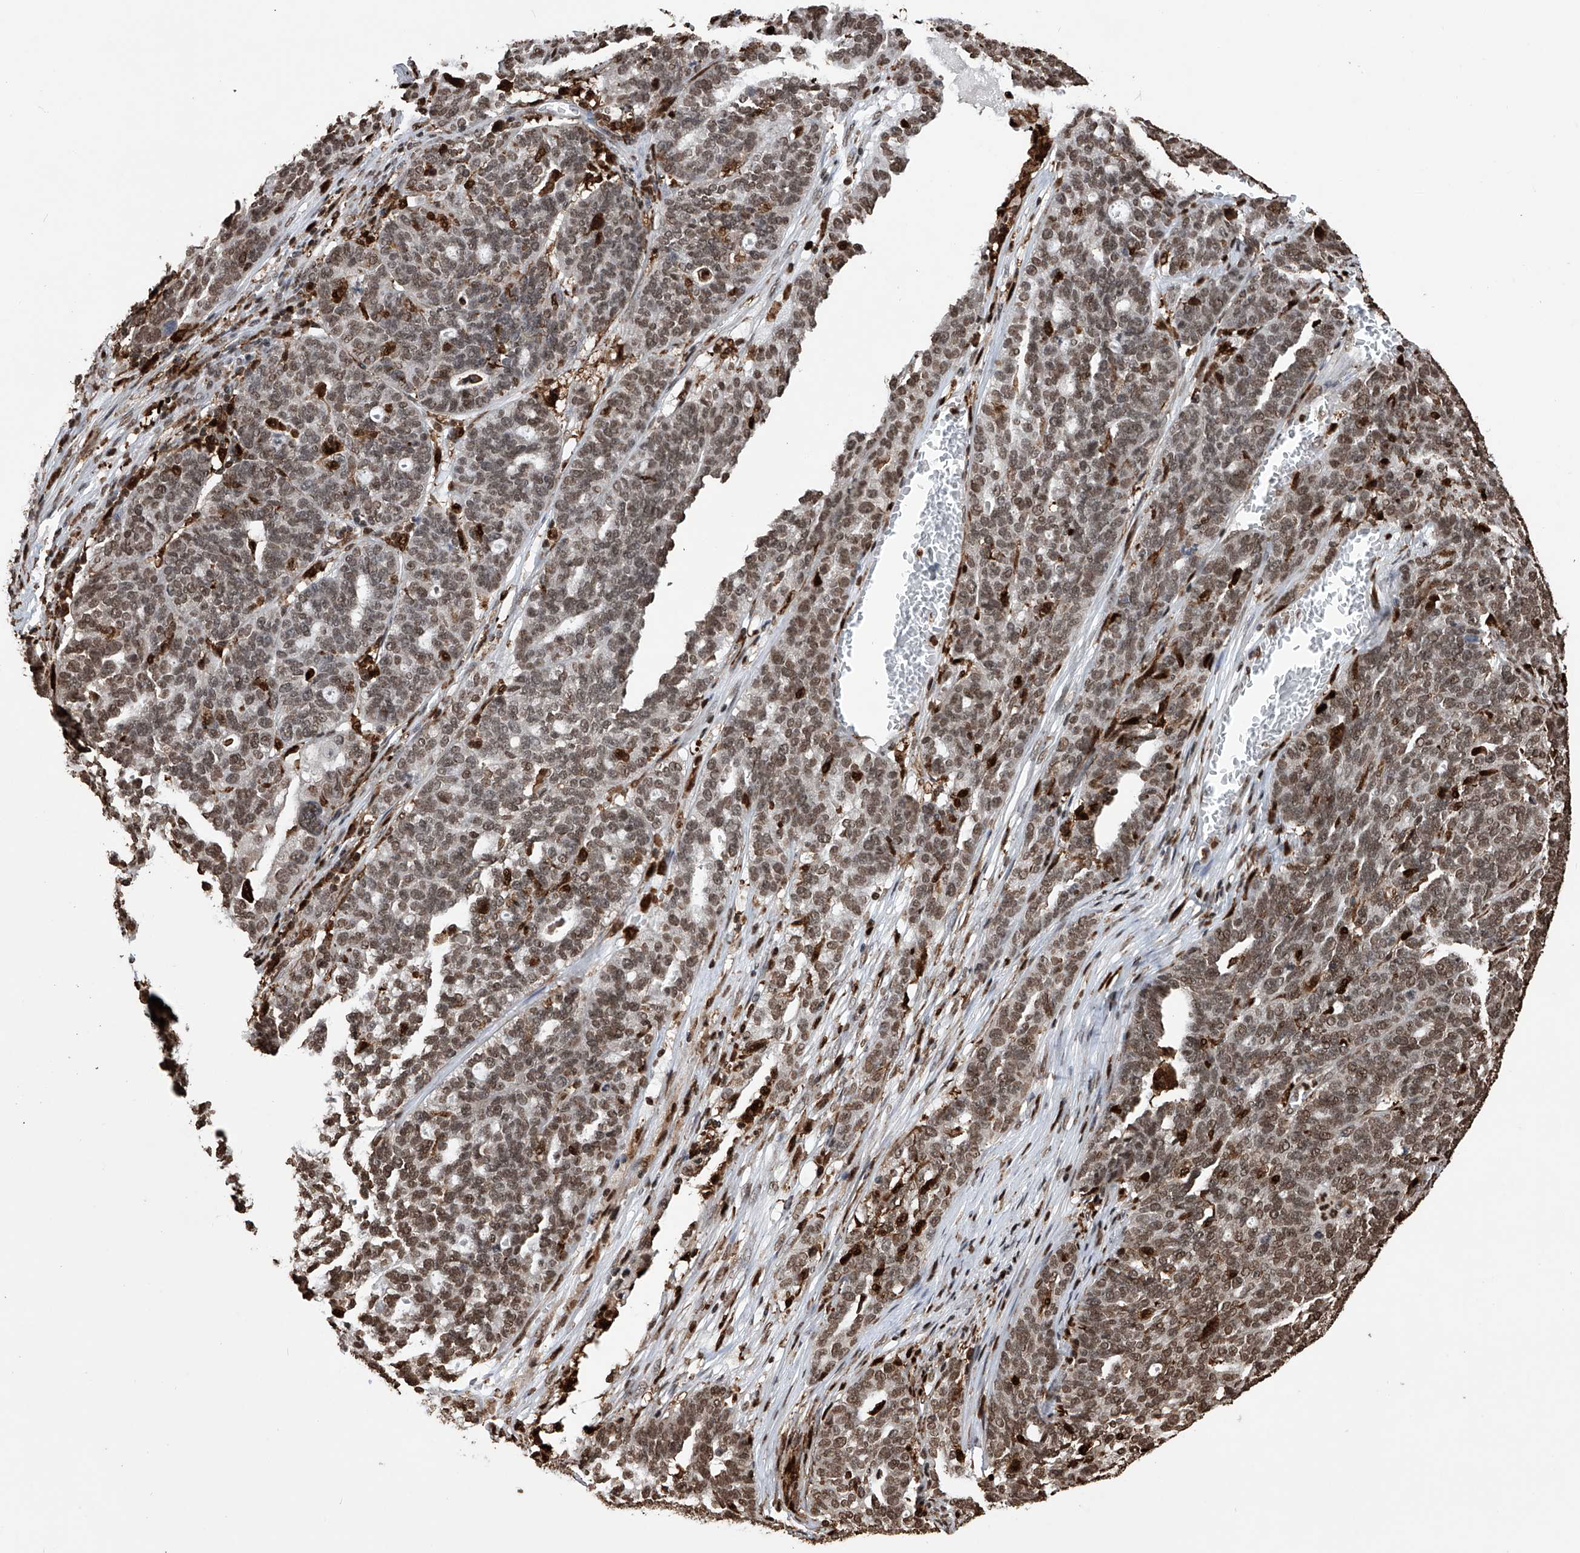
{"staining": {"intensity": "moderate", "quantity": ">75%", "location": "nuclear"}, "tissue": "ovarian cancer", "cell_type": "Tumor cells", "image_type": "cancer", "snomed": [{"axis": "morphology", "description": "Cystadenocarcinoma, serous, NOS"}, {"axis": "topography", "description": "Ovary"}], "caption": "Serous cystadenocarcinoma (ovarian) tissue exhibits moderate nuclear staining in approximately >75% of tumor cells, visualized by immunohistochemistry. (DAB (3,3'-diaminobenzidine) IHC with brightfield microscopy, high magnification).", "gene": "CFAP410", "patient": {"sex": "female", "age": 59}}